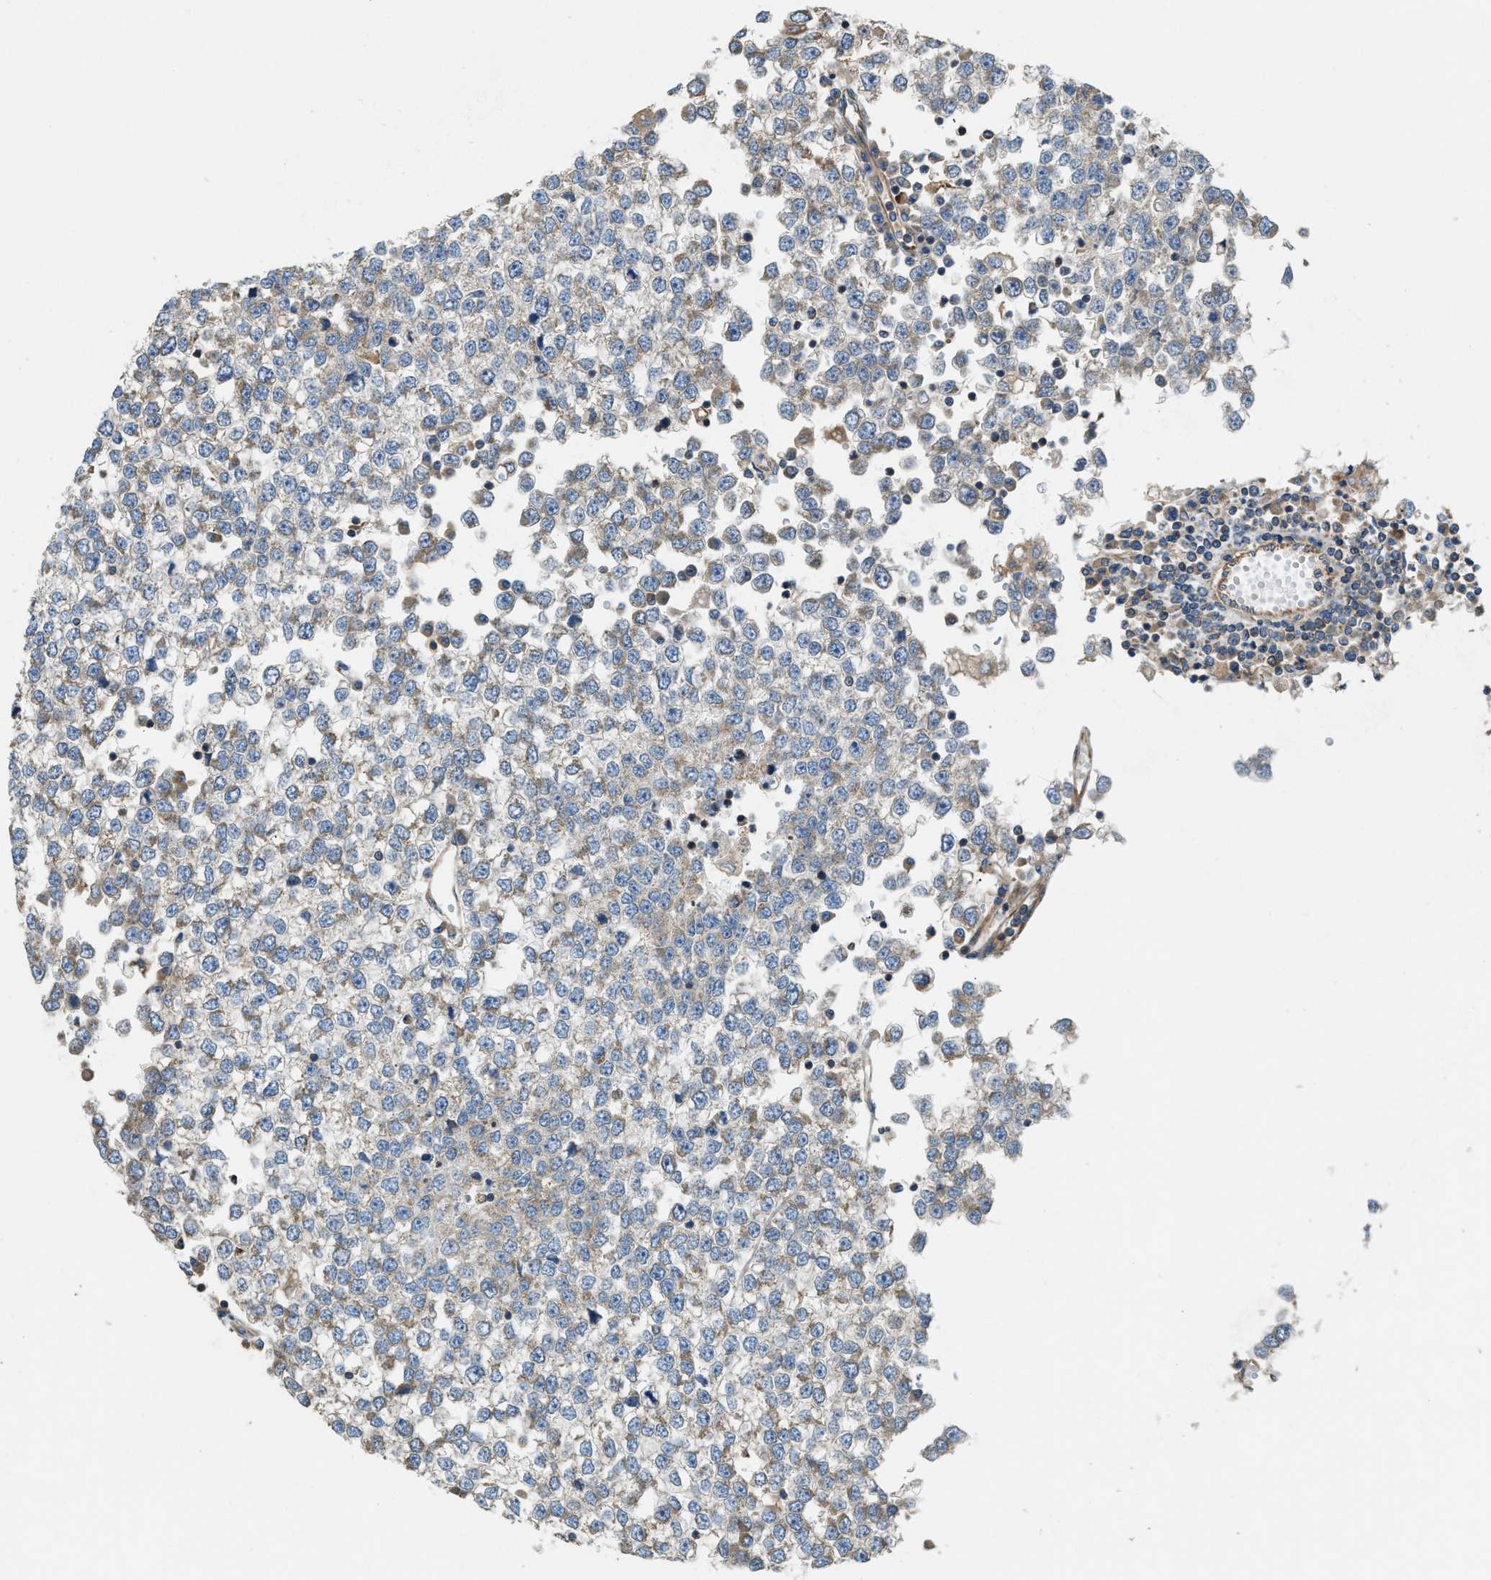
{"staining": {"intensity": "weak", "quantity": ">75%", "location": "cytoplasmic/membranous"}, "tissue": "testis cancer", "cell_type": "Tumor cells", "image_type": "cancer", "snomed": [{"axis": "morphology", "description": "Seminoma, NOS"}, {"axis": "topography", "description": "Testis"}], "caption": "Testis seminoma stained for a protein (brown) displays weak cytoplasmic/membranous positive expression in about >75% of tumor cells.", "gene": "TMEM68", "patient": {"sex": "male", "age": 65}}